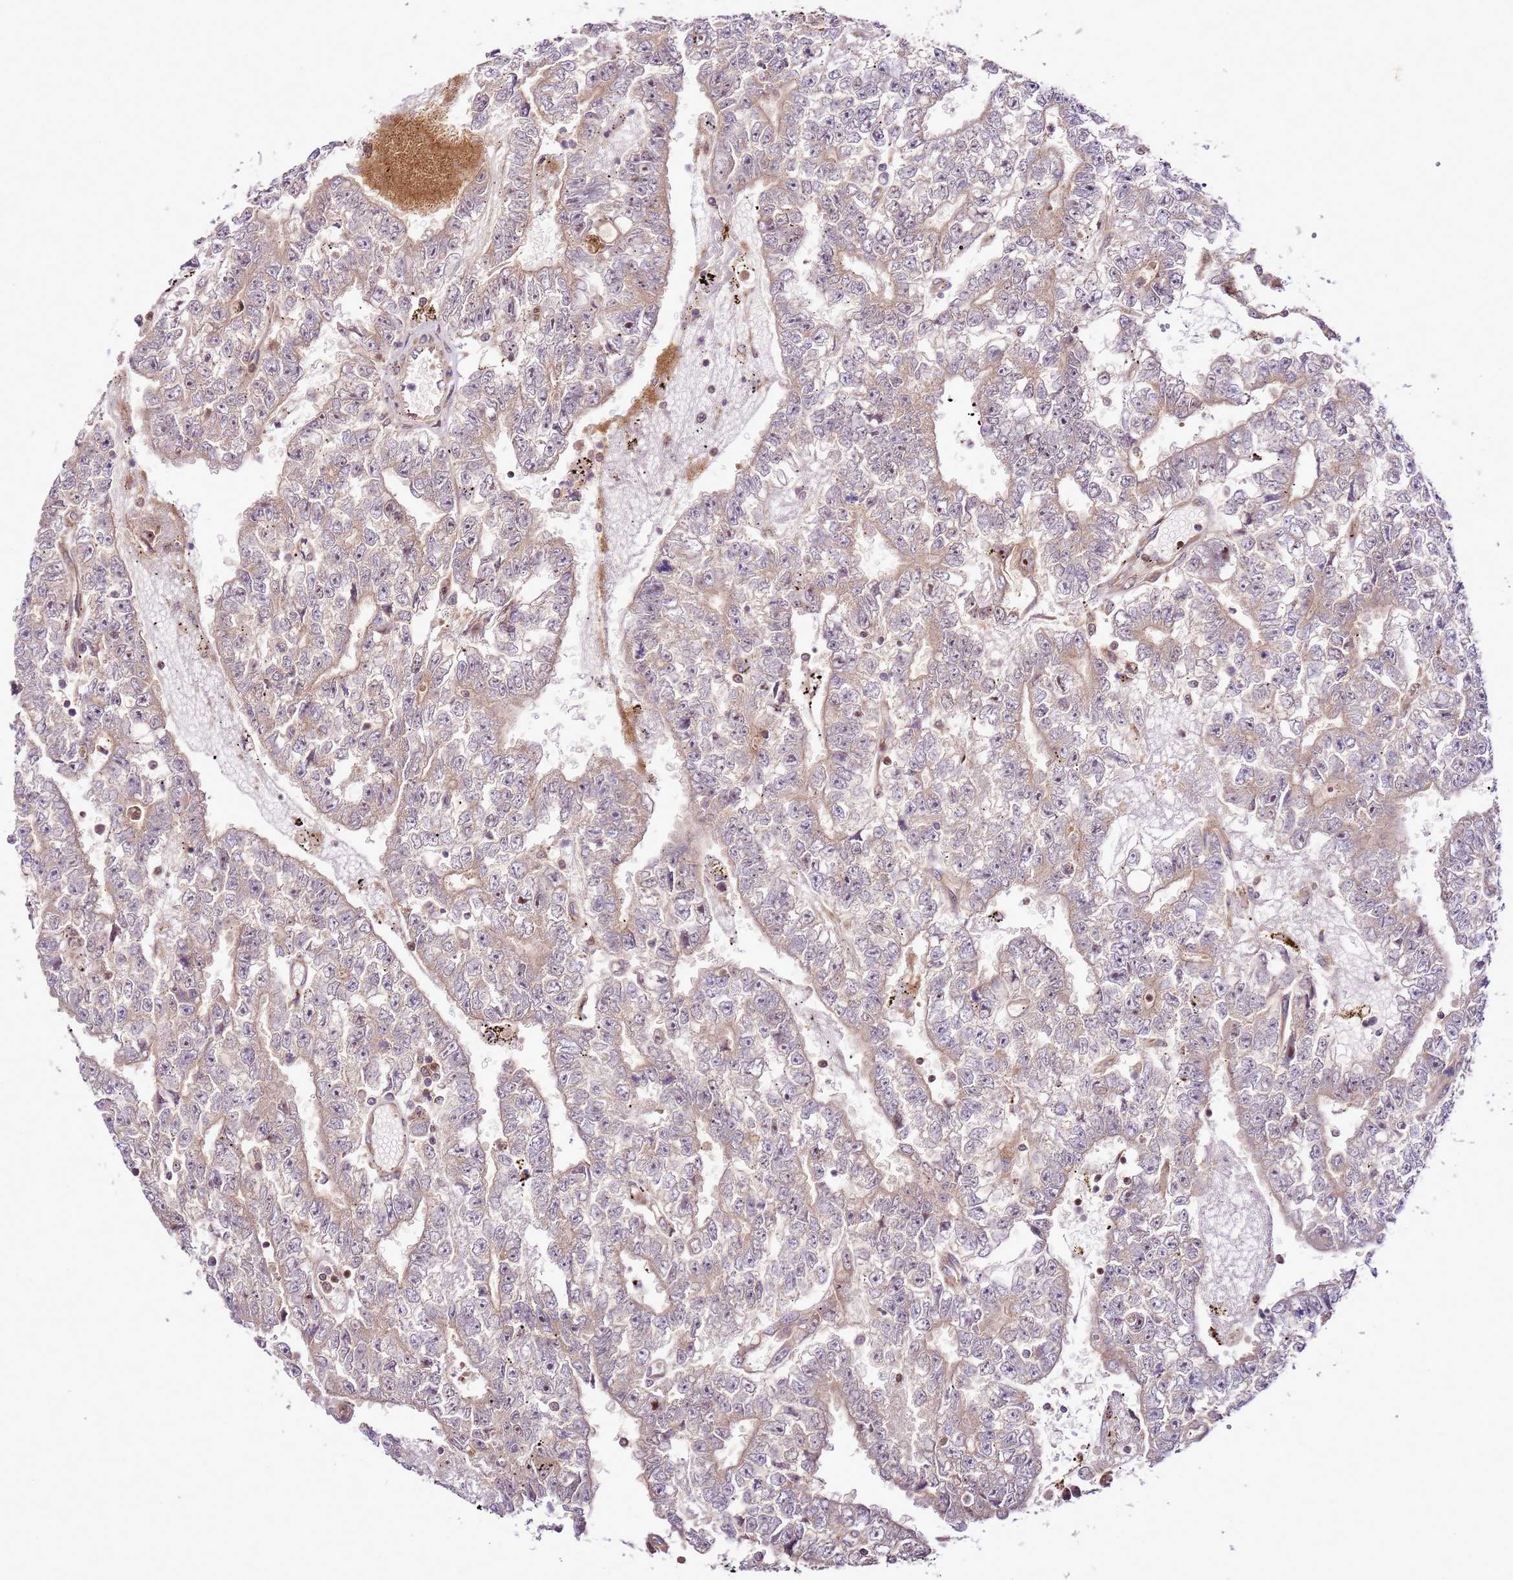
{"staining": {"intensity": "negative", "quantity": "none", "location": "none"}, "tissue": "testis cancer", "cell_type": "Tumor cells", "image_type": "cancer", "snomed": [{"axis": "morphology", "description": "Carcinoma, Embryonal, NOS"}, {"axis": "topography", "description": "Testis"}], "caption": "High magnification brightfield microscopy of testis cancer (embryonal carcinoma) stained with DAB (3,3'-diaminobenzidine) (brown) and counterstained with hematoxylin (blue): tumor cells show no significant staining.", "gene": "RASA3", "patient": {"sex": "male", "age": 25}}